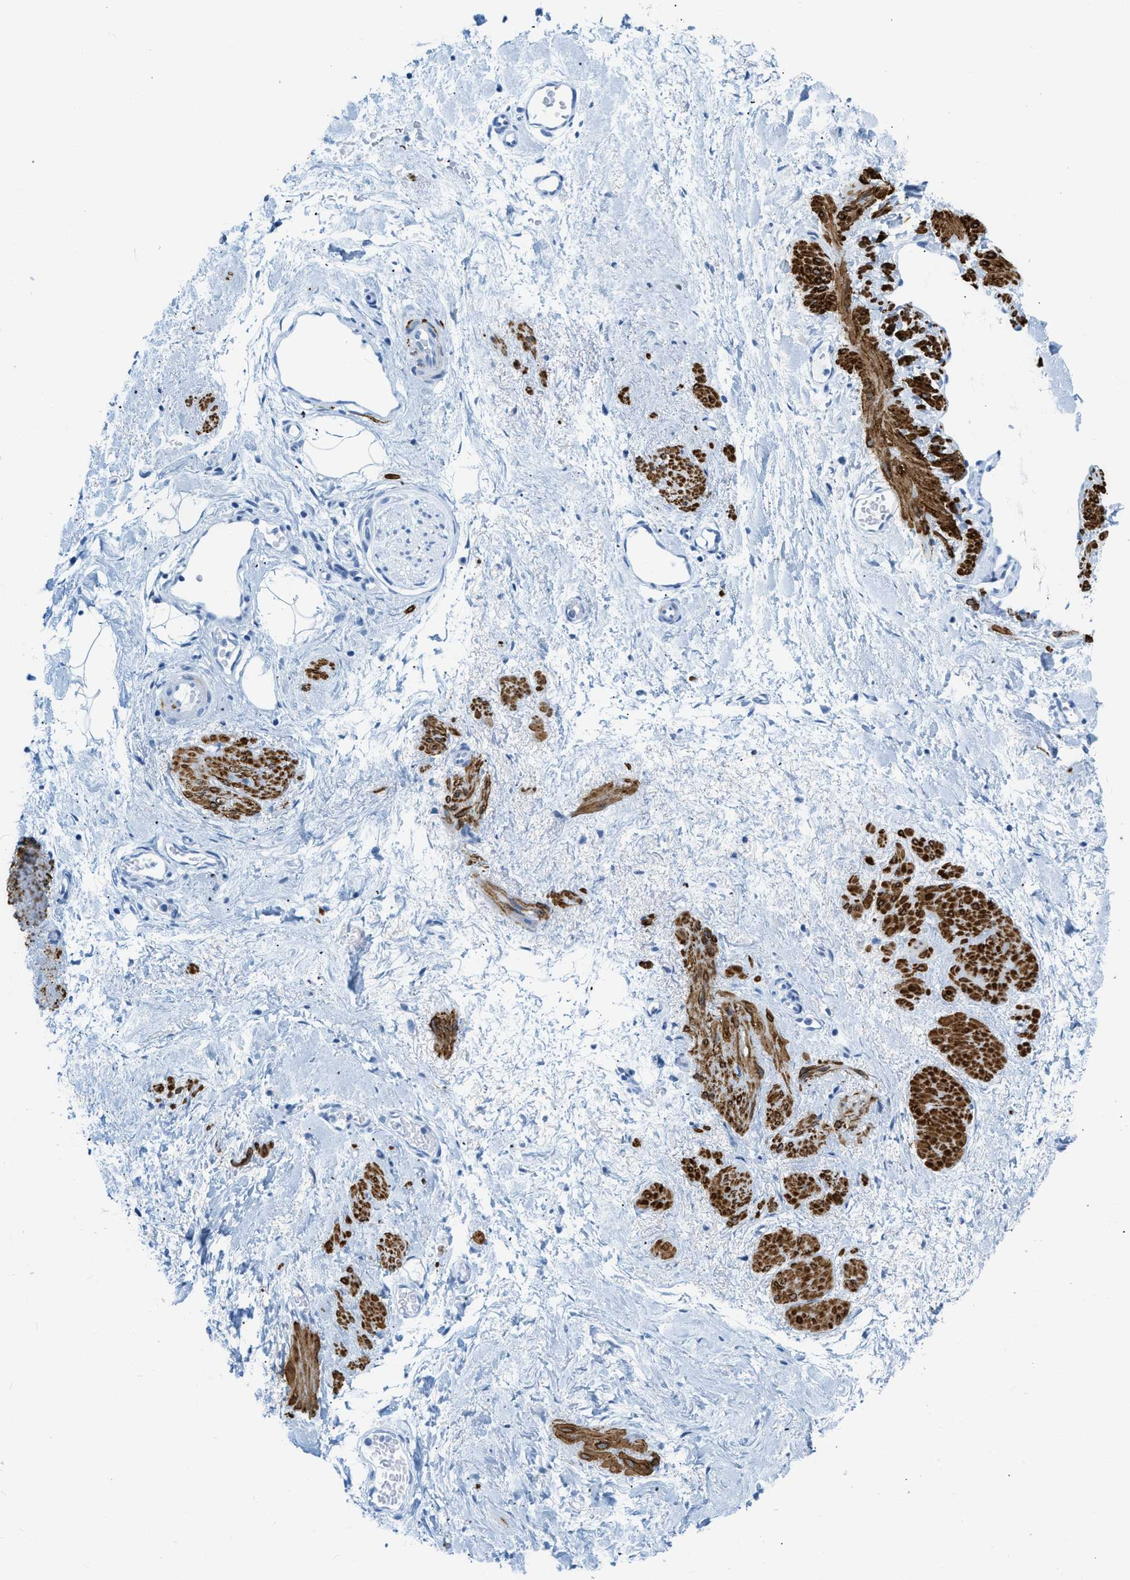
{"staining": {"intensity": "negative", "quantity": "none", "location": "none"}, "tissue": "adipose tissue", "cell_type": "Adipocytes", "image_type": "normal", "snomed": [{"axis": "morphology", "description": "Normal tissue, NOS"}, {"axis": "topography", "description": "Soft tissue"}], "caption": "This is an immunohistochemistry (IHC) micrograph of unremarkable human adipose tissue. There is no expression in adipocytes.", "gene": "DES", "patient": {"sex": "male", "age": 72}}